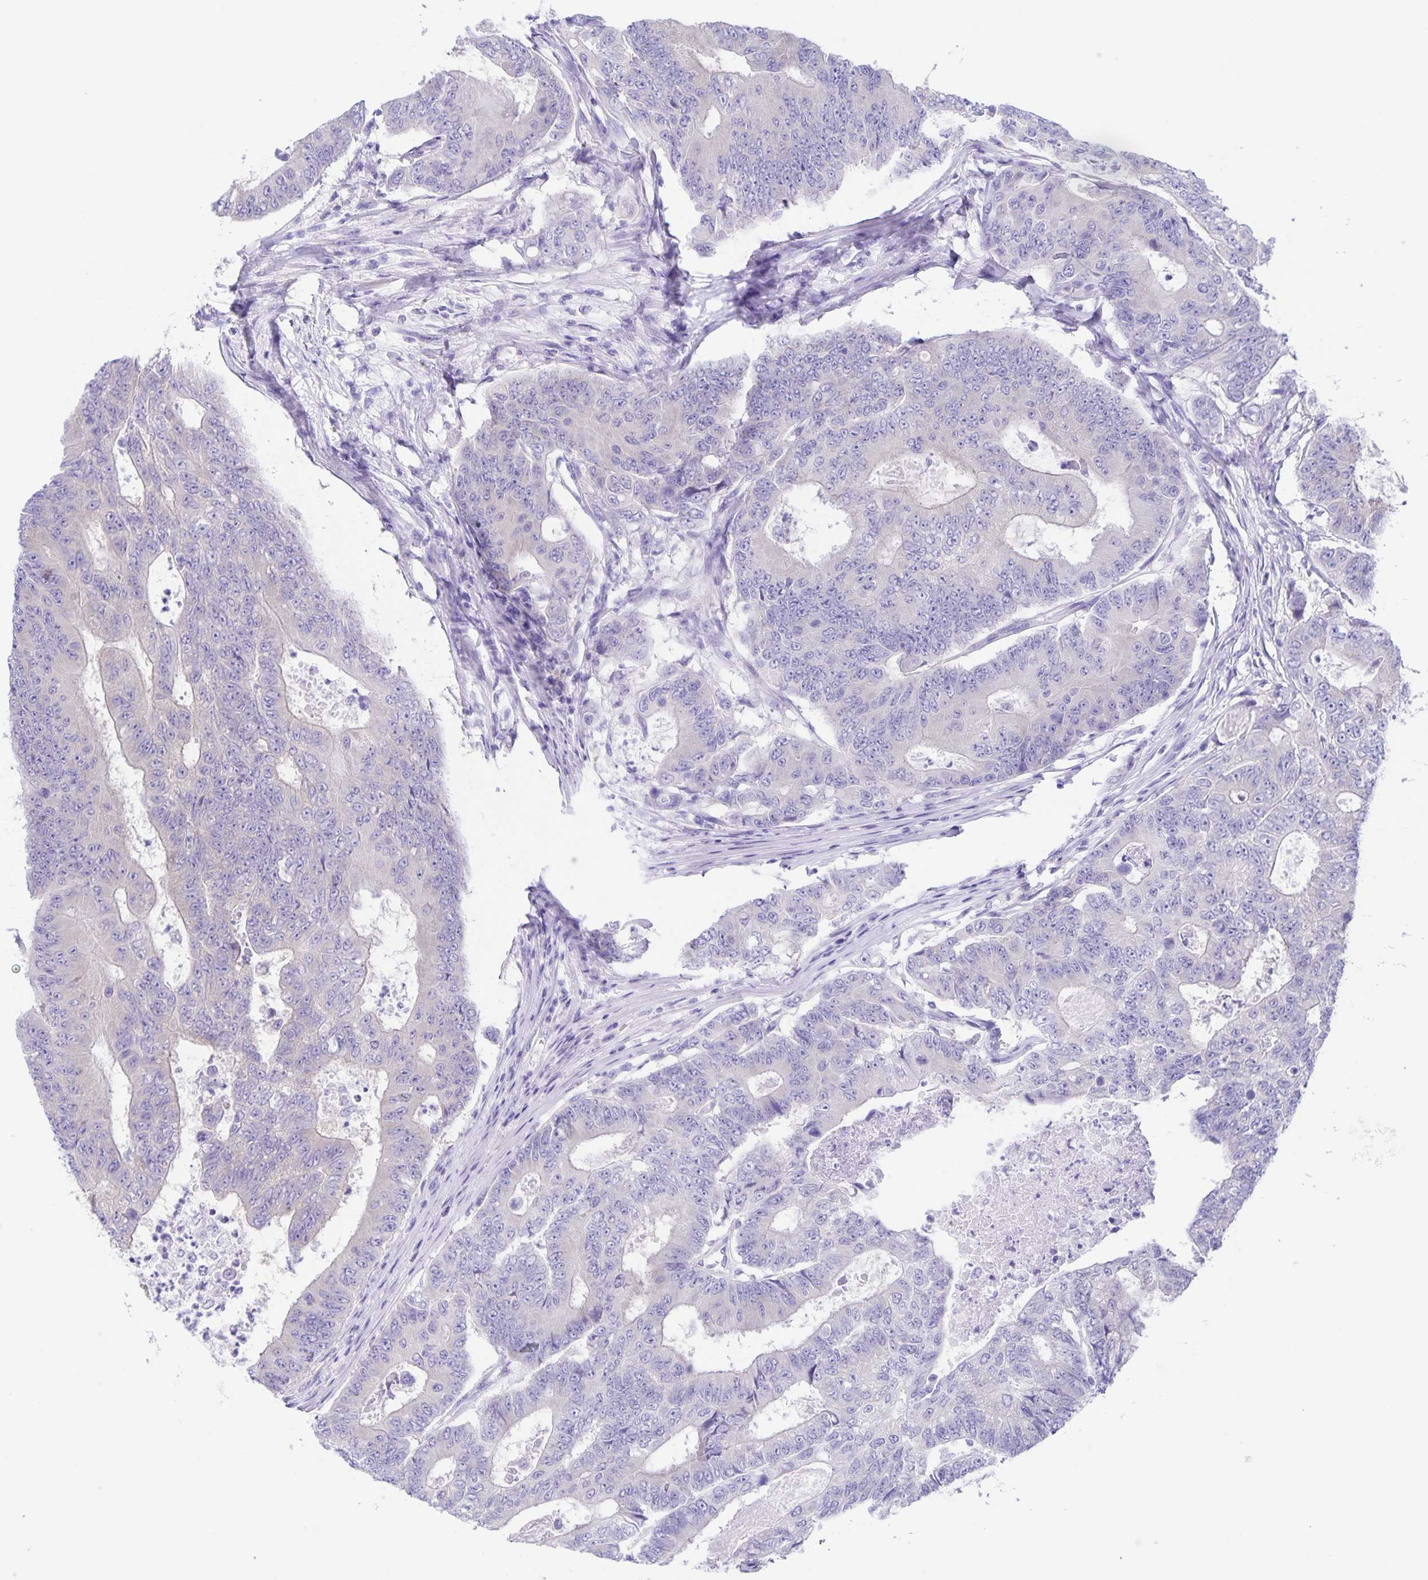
{"staining": {"intensity": "negative", "quantity": "none", "location": "none"}, "tissue": "colorectal cancer", "cell_type": "Tumor cells", "image_type": "cancer", "snomed": [{"axis": "morphology", "description": "Adenocarcinoma, NOS"}, {"axis": "topography", "description": "Colon"}], "caption": "Immunohistochemistry (IHC) of human adenocarcinoma (colorectal) displays no staining in tumor cells.", "gene": "CAPSL", "patient": {"sex": "female", "age": 48}}